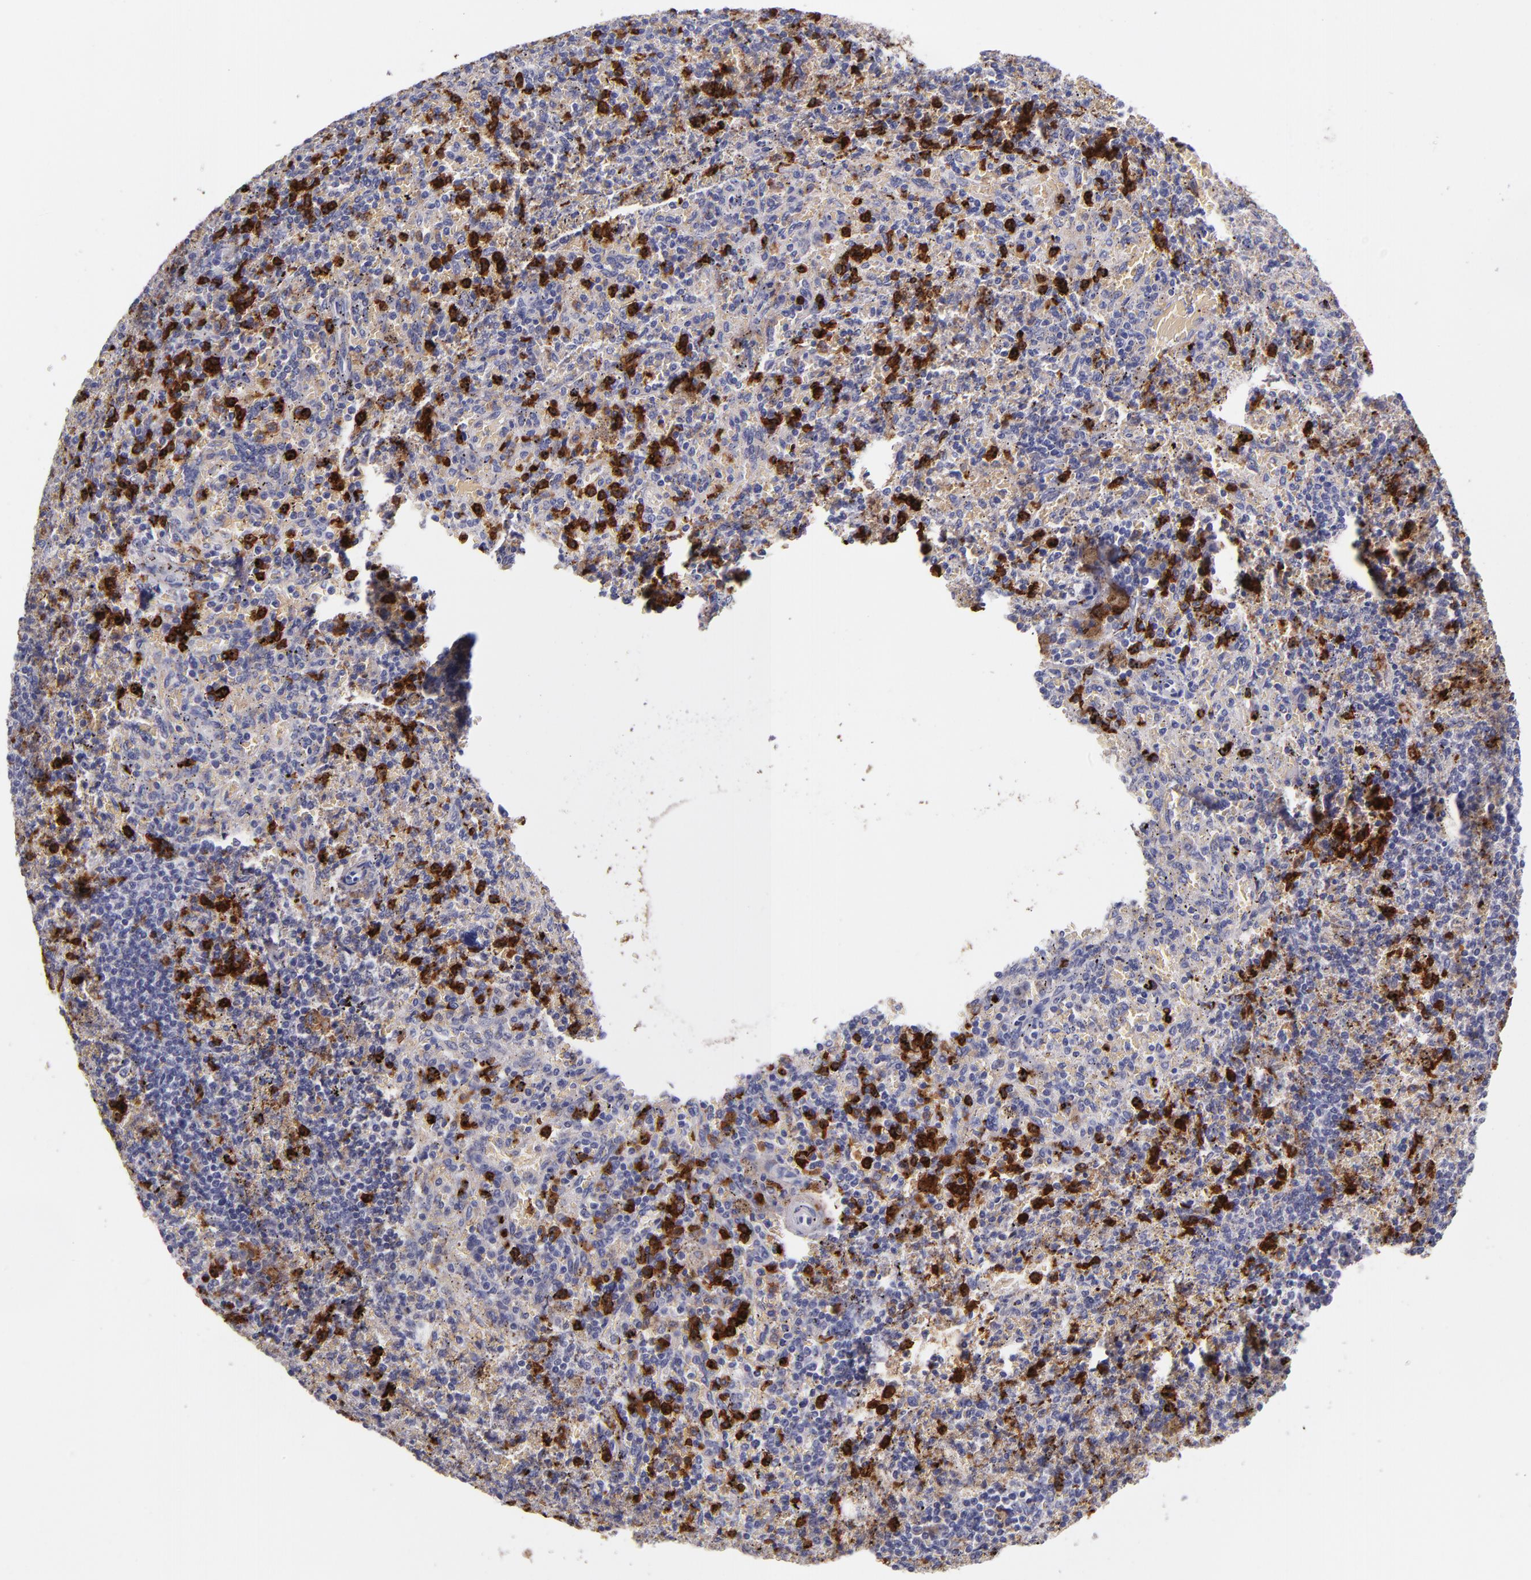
{"staining": {"intensity": "strong", "quantity": "<25%", "location": "cytoplasmic/membranous"}, "tissue": "spleen", "cell_type": "Cells in red pulp", "image_type": "normal", "snomed": [{"axis": "morphology", "description": "Normal tissue, NOS"}, {"axis": "topography", "description": "Spleen"}], "caption": "Immunohistochemistry of normal human spleen displays medium levels of strong cytoplasmic/membranous expression in about <25% of cells in red pulp.", "gene": "C5AR1", "patient": {"sex": "female", "age": 43}}